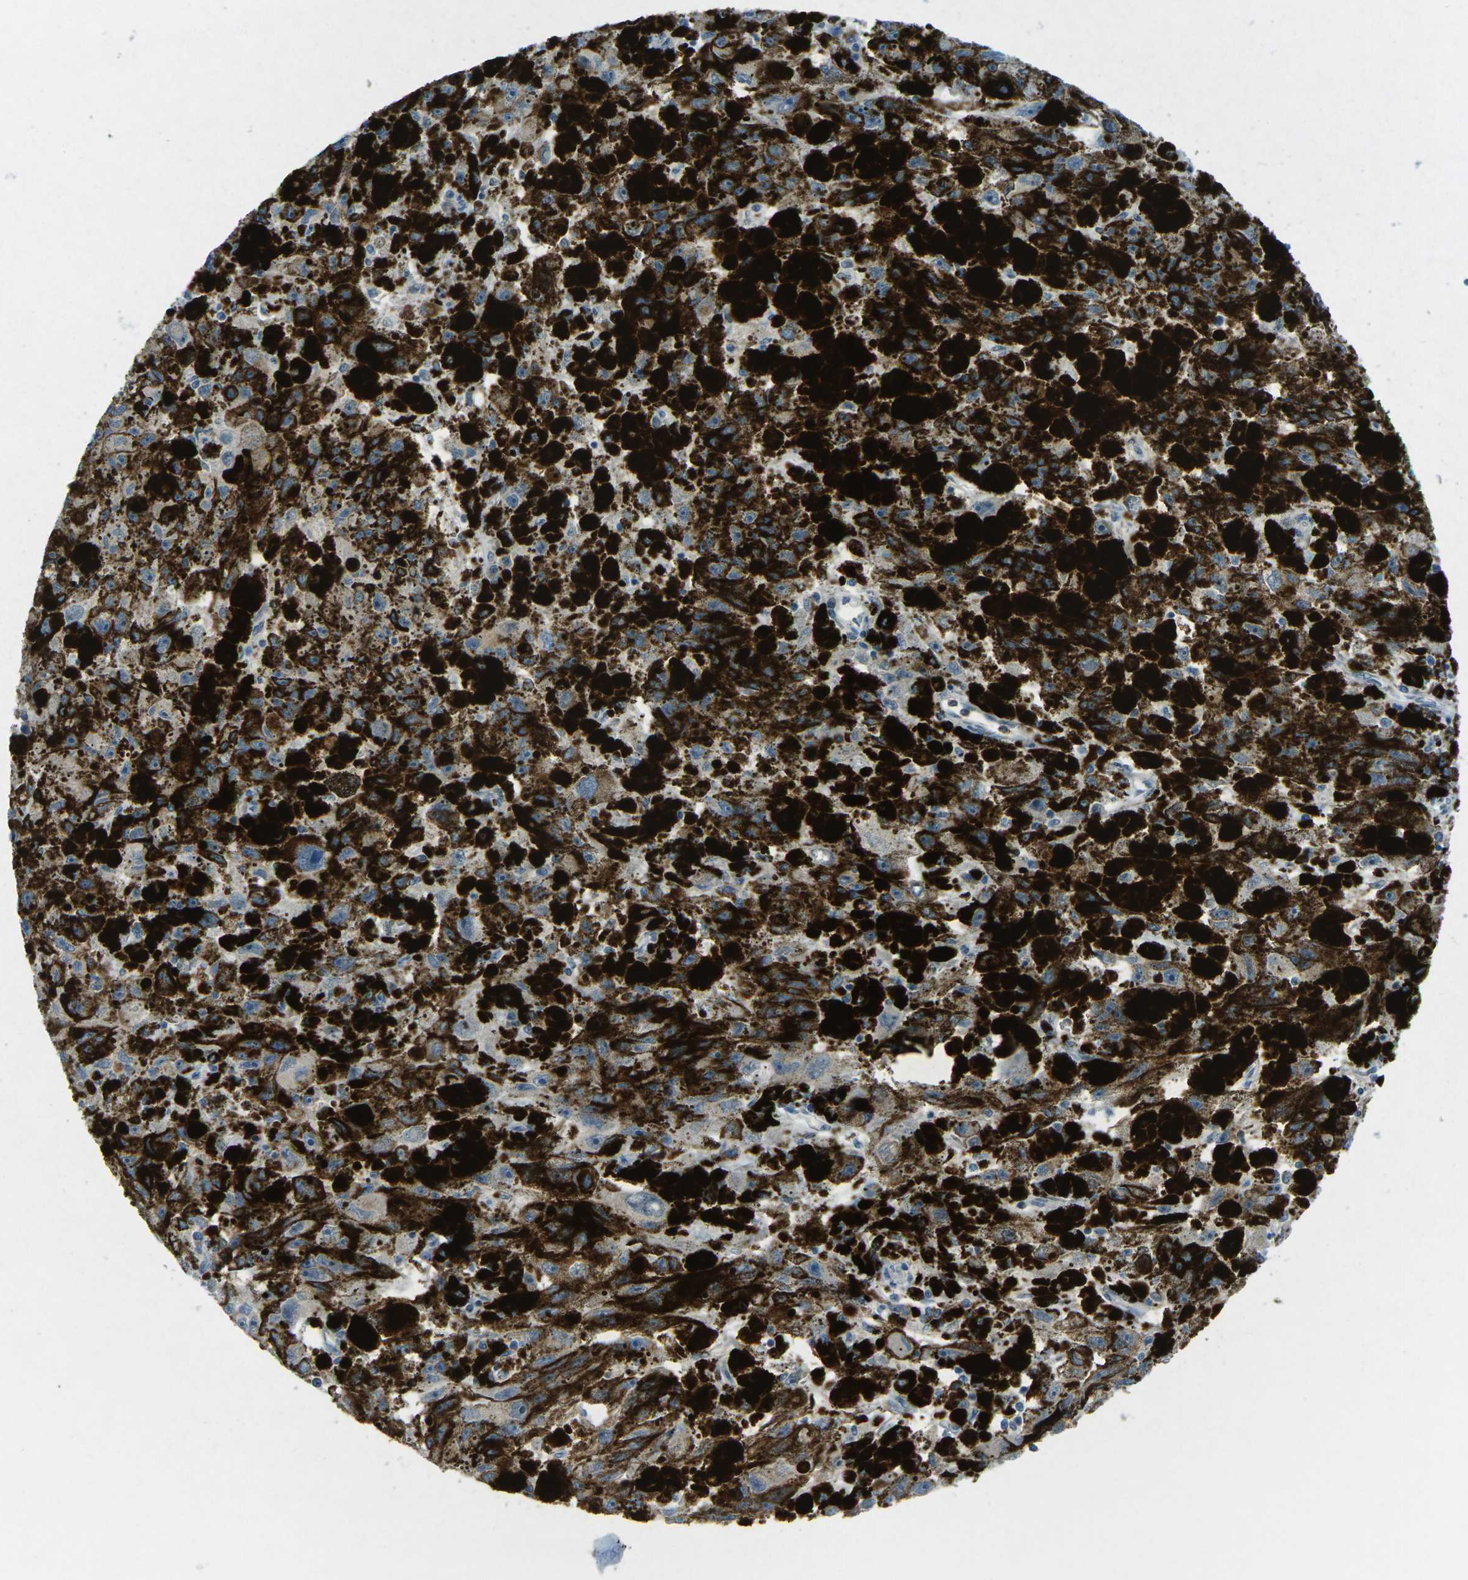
{"staining": {"intensity": "negative", "quantity": "none", "location": "none"}, "tissue": "melanoma", "cell_type": "Tumor cells", "image_type": "cancer", "snomed": [{"axis": "morphology", "description": "Malignant melanoma, NOS"}, {"axis": "topography", "description": "Skin"}], "caption": "Immunohistochemistry of melanoma demonstrates no staining in tumor cells.", "gene": "CD19", "patient": {"sex": "female", "age": 104}}